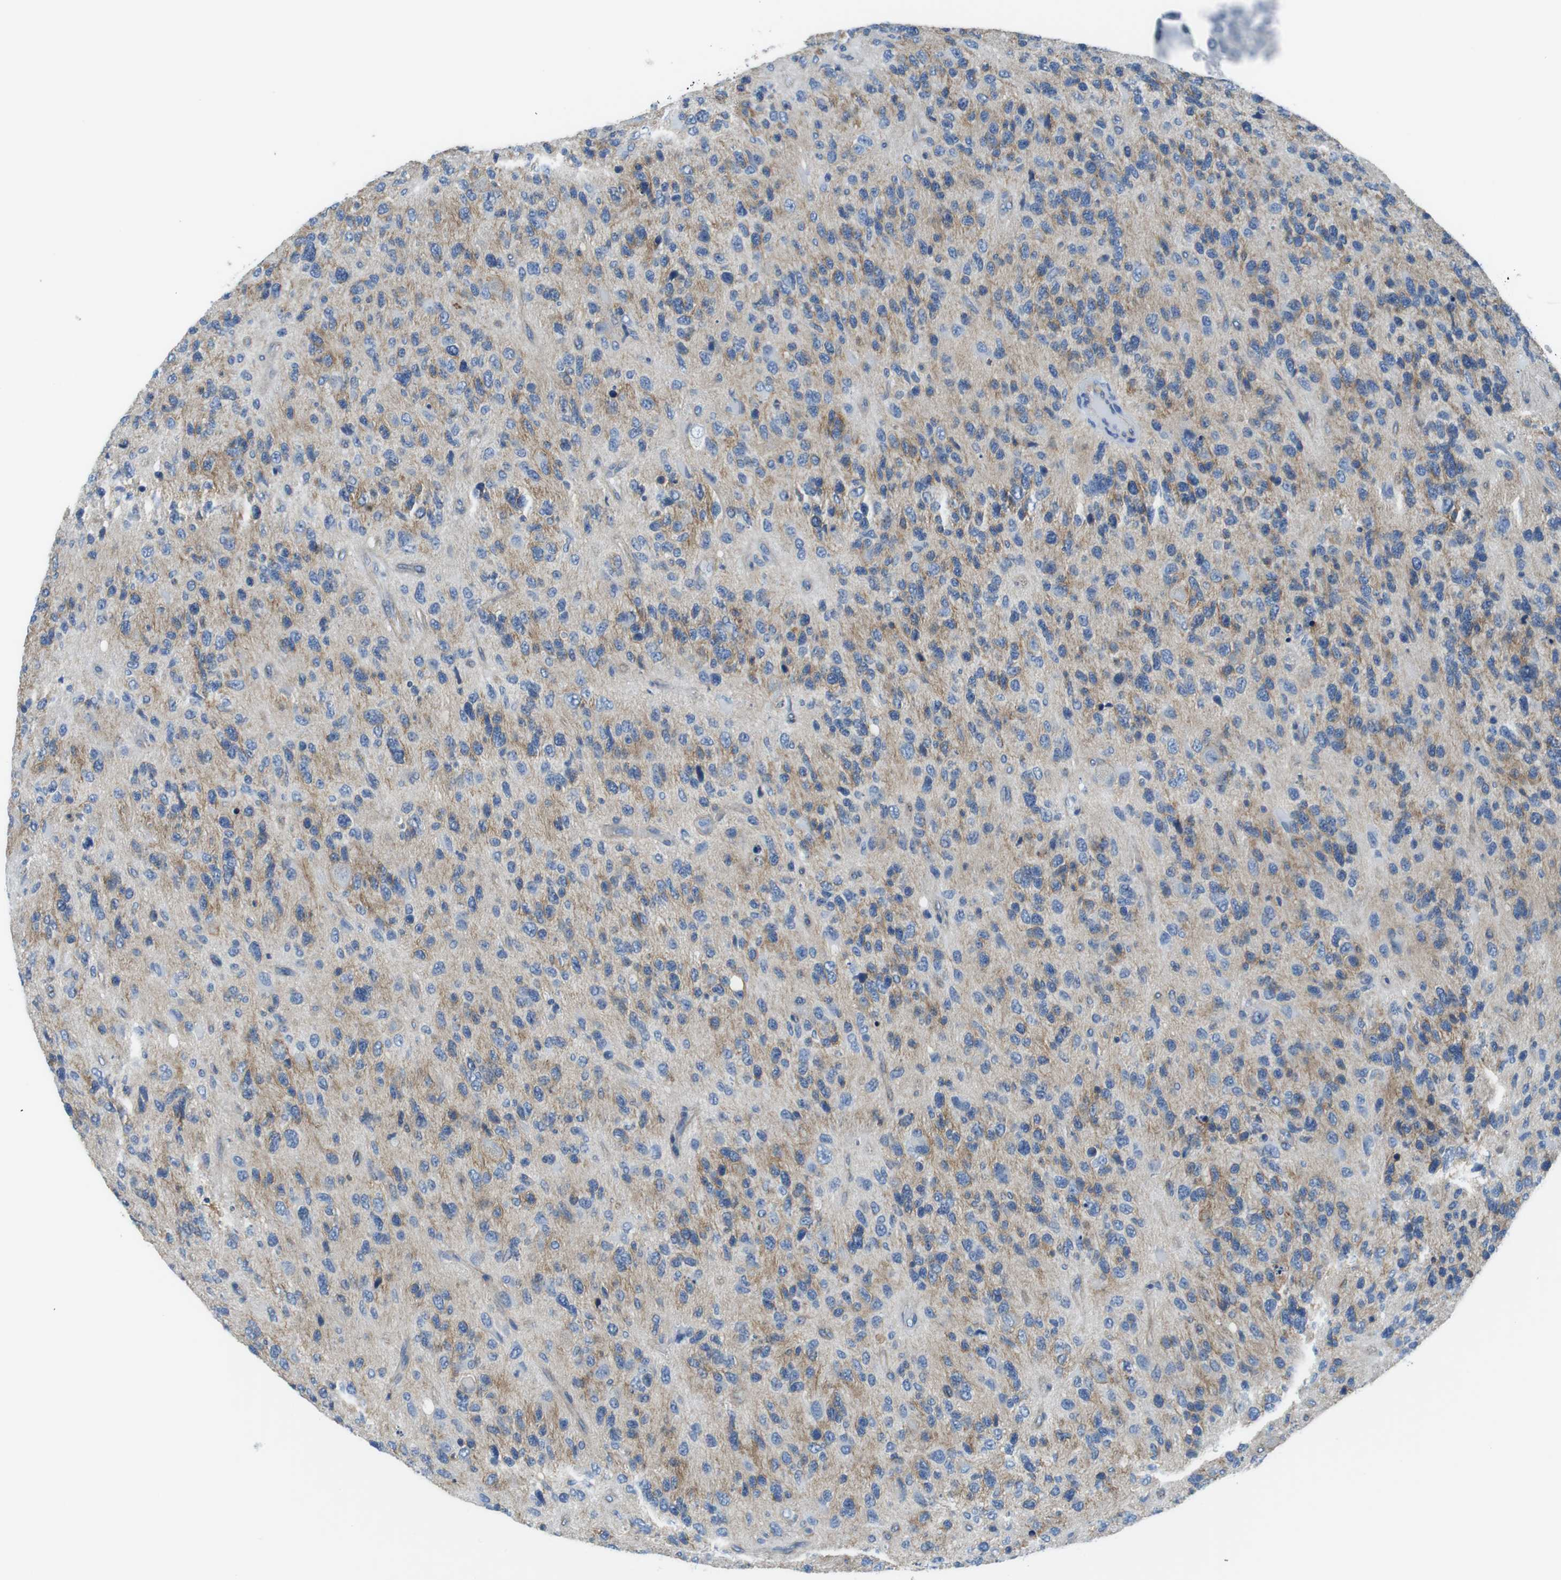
{"staining": {"intensity": "moderate", "quantity": "25%-75%", "location": "cytoplasmic/membranous"}, "tissue": "glioma", "cell_type": "Tumor cells", "image_type": "cancer", "snomed": [{"axis": "morphology", "description": "Glioma, malignant, High grade"}, {"axis": "topography", "description": "Brain"}], "caption": "Immunohistochemical staining of human glioma exhibits moderate cytoplasmic/membranous protein staining in approximately 25%-75% of tumor cells.", "gene": "SLC6A6", "patient": {"sex": "female", "age": 58}}